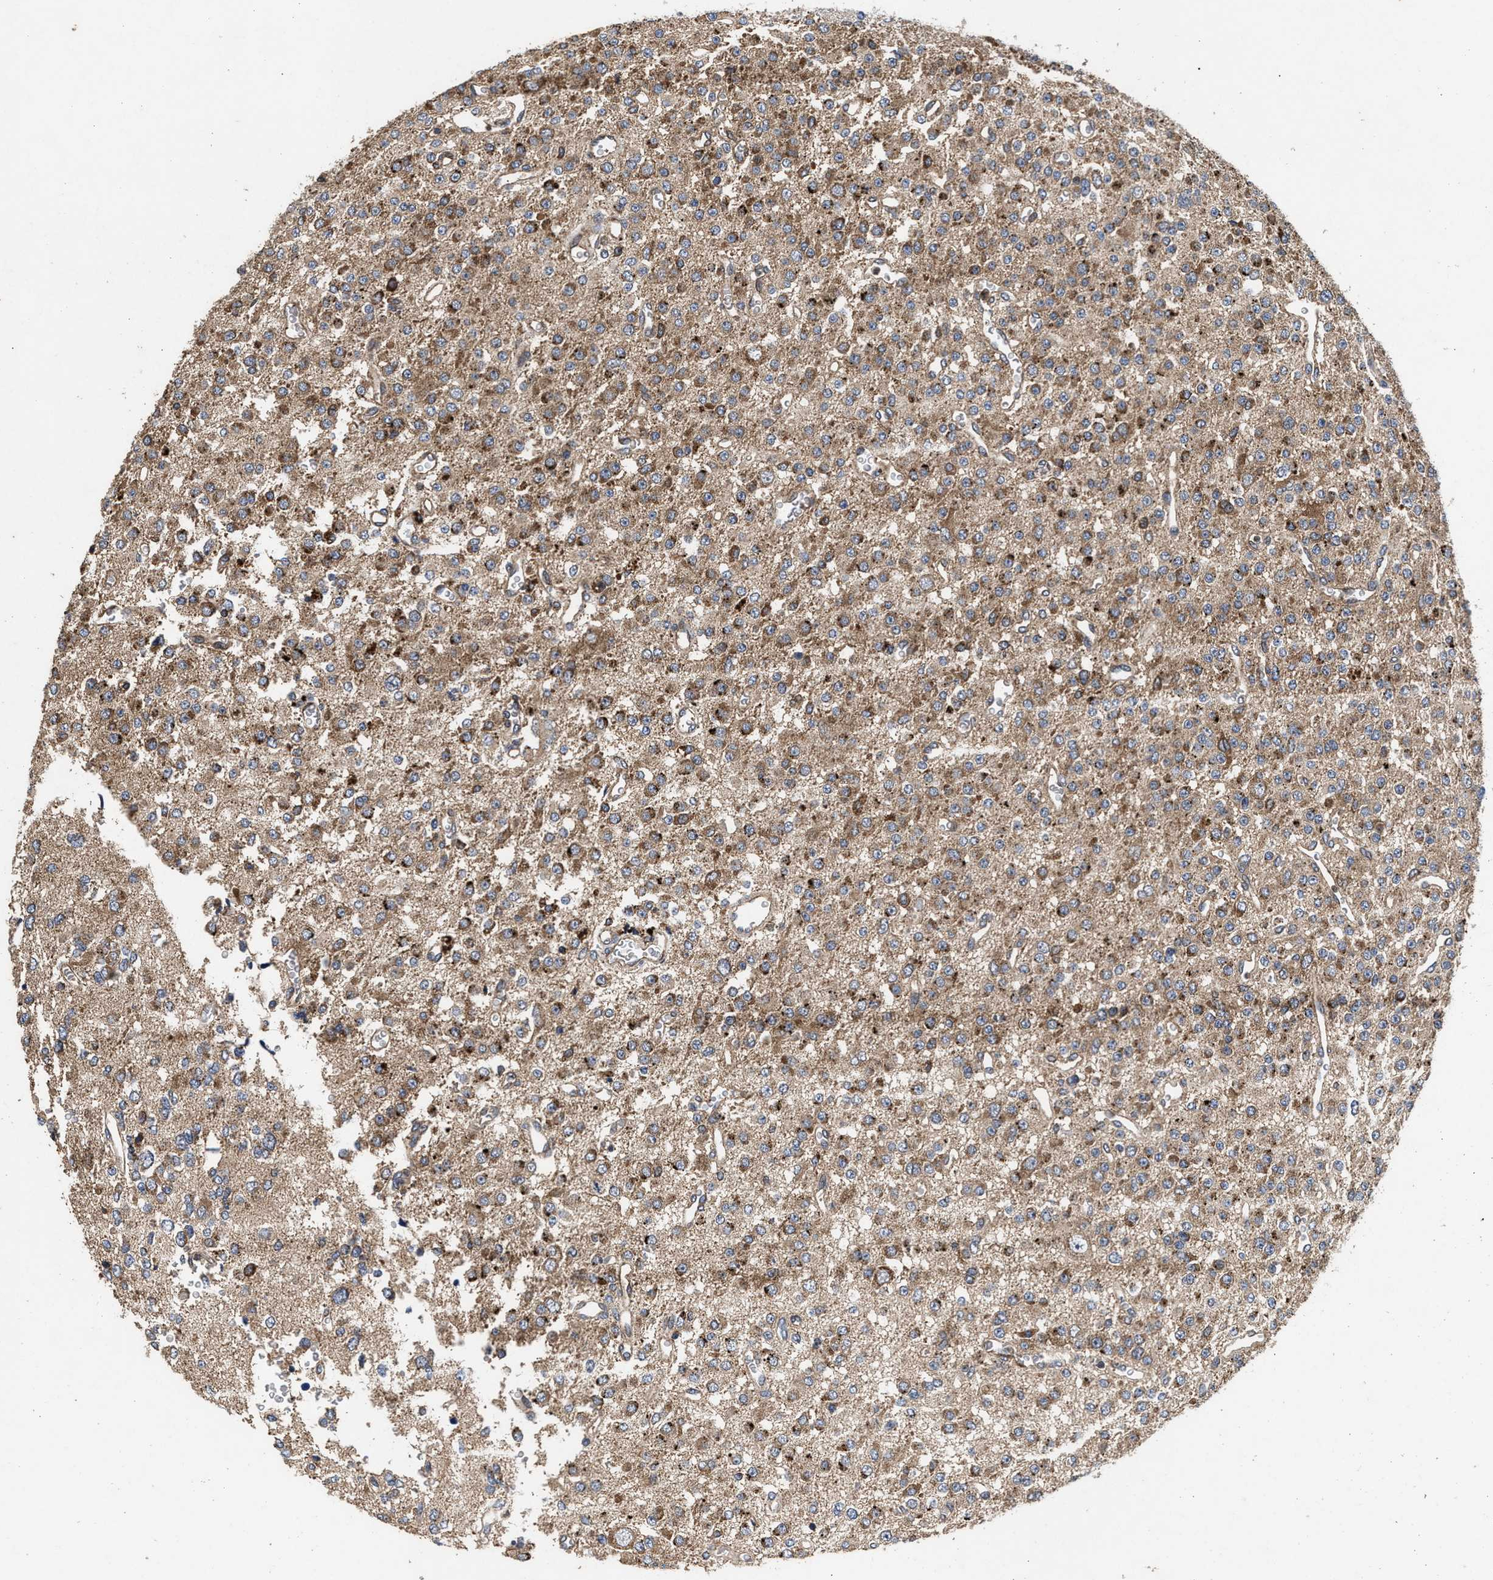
{"staining": {"intensity": "moderate", "quantity": "25%-75%", "location": "cytoplasmic/membranous"}, "tissue": "glioma", "cell_type": "Tumor cells", "image_type": "cancer", "snomed": [{"axis": "morphology", "description": "Glioma, malignant, Low grade"}, {"axis": "topography", "description": "Brain"}], "caption": "Human malignant low-grade glioma stained for a protein (brown) exhibits moderate cytoplasmic/membranous positive staining in approximately 25%-75% of tumor cells.", "gene": "NFKB2", "patient": {"sex": "male", "age": 38}}